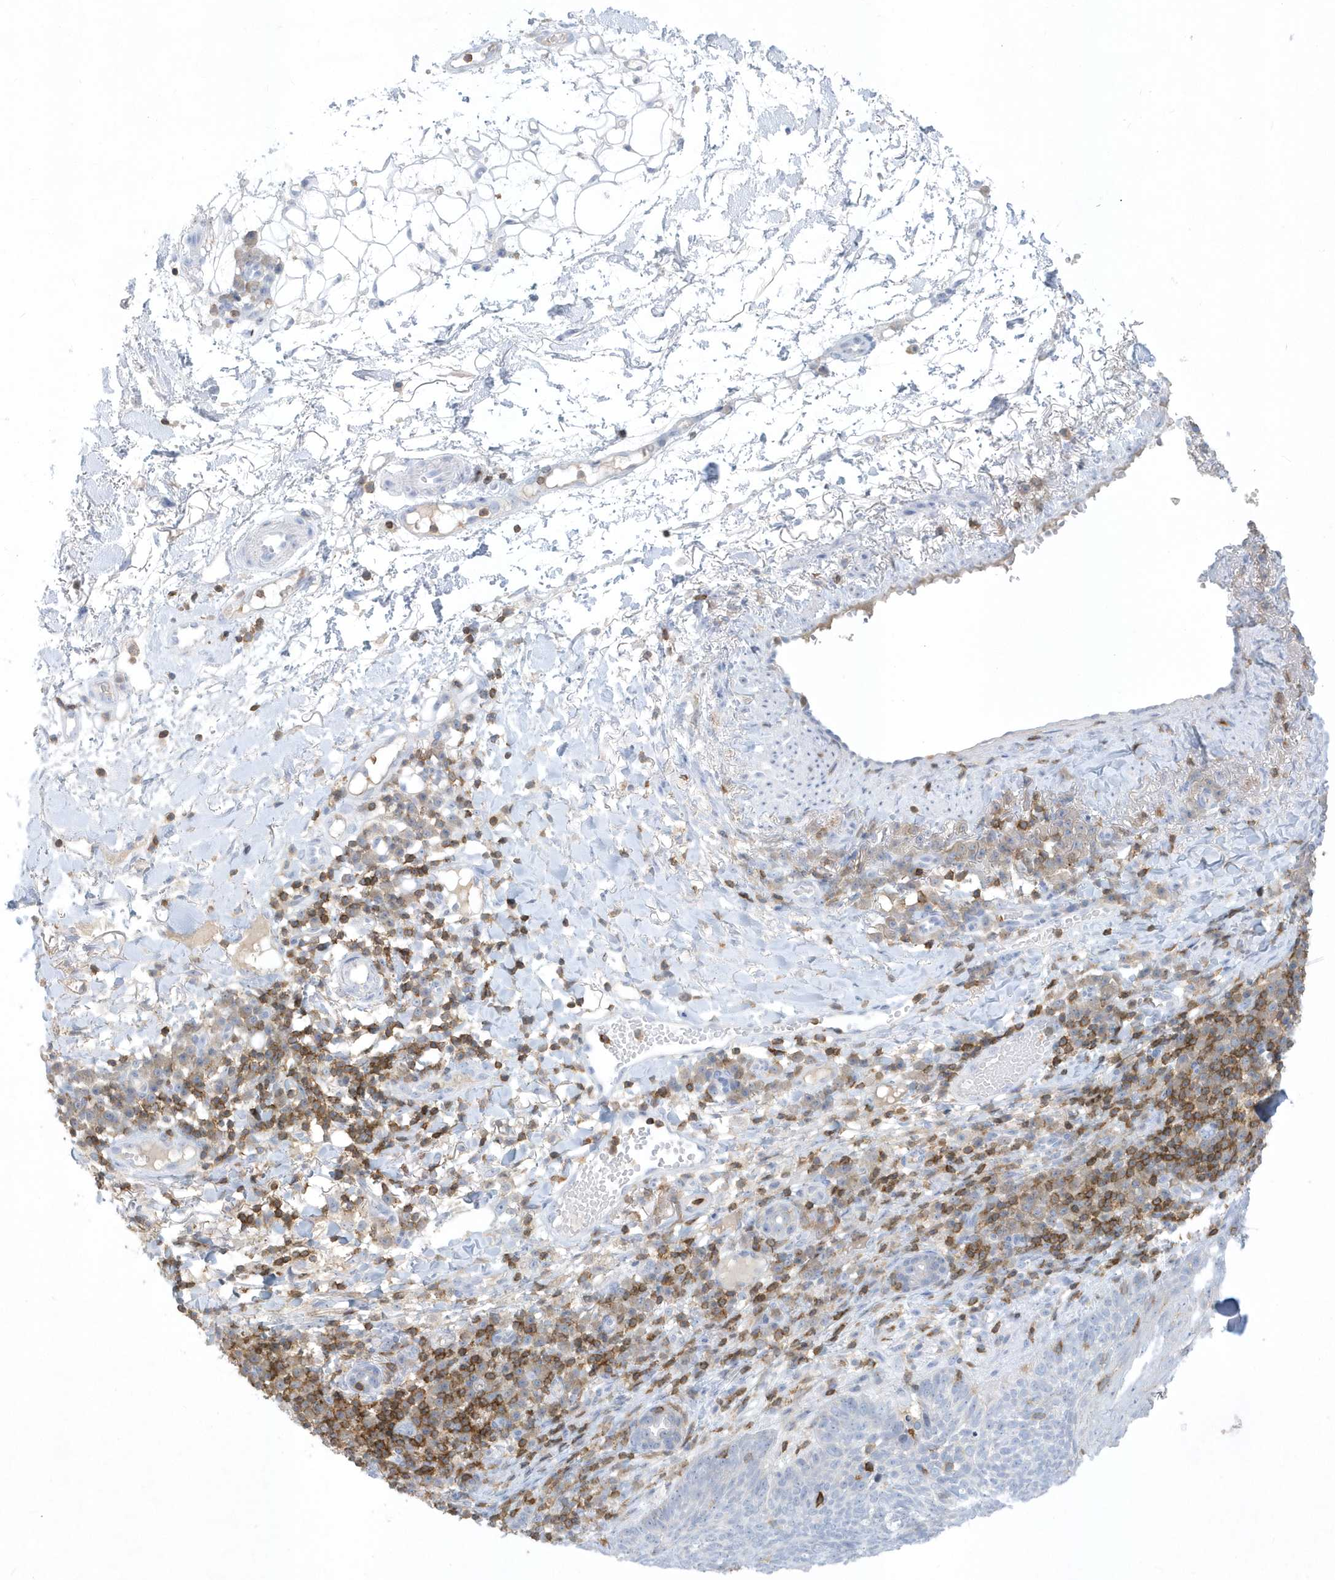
{"staining": {"intensity": "negative", "quantity": "none", "location": "none"}, "tissue": "skin cancer", "cell_type": "Tumor cells", "image_type": "cancer", "snomed": [{"axis": "morphology", "description": "Basal cell carcinoma"}, {"axis": "topography", "description": "Skin"}], "caption": "IHC of basal cell carcinoma (skin) demonstrates no staining in tumor cells.", "gene": "PSD4", "patient": {"sex": "male", "age": 85}}